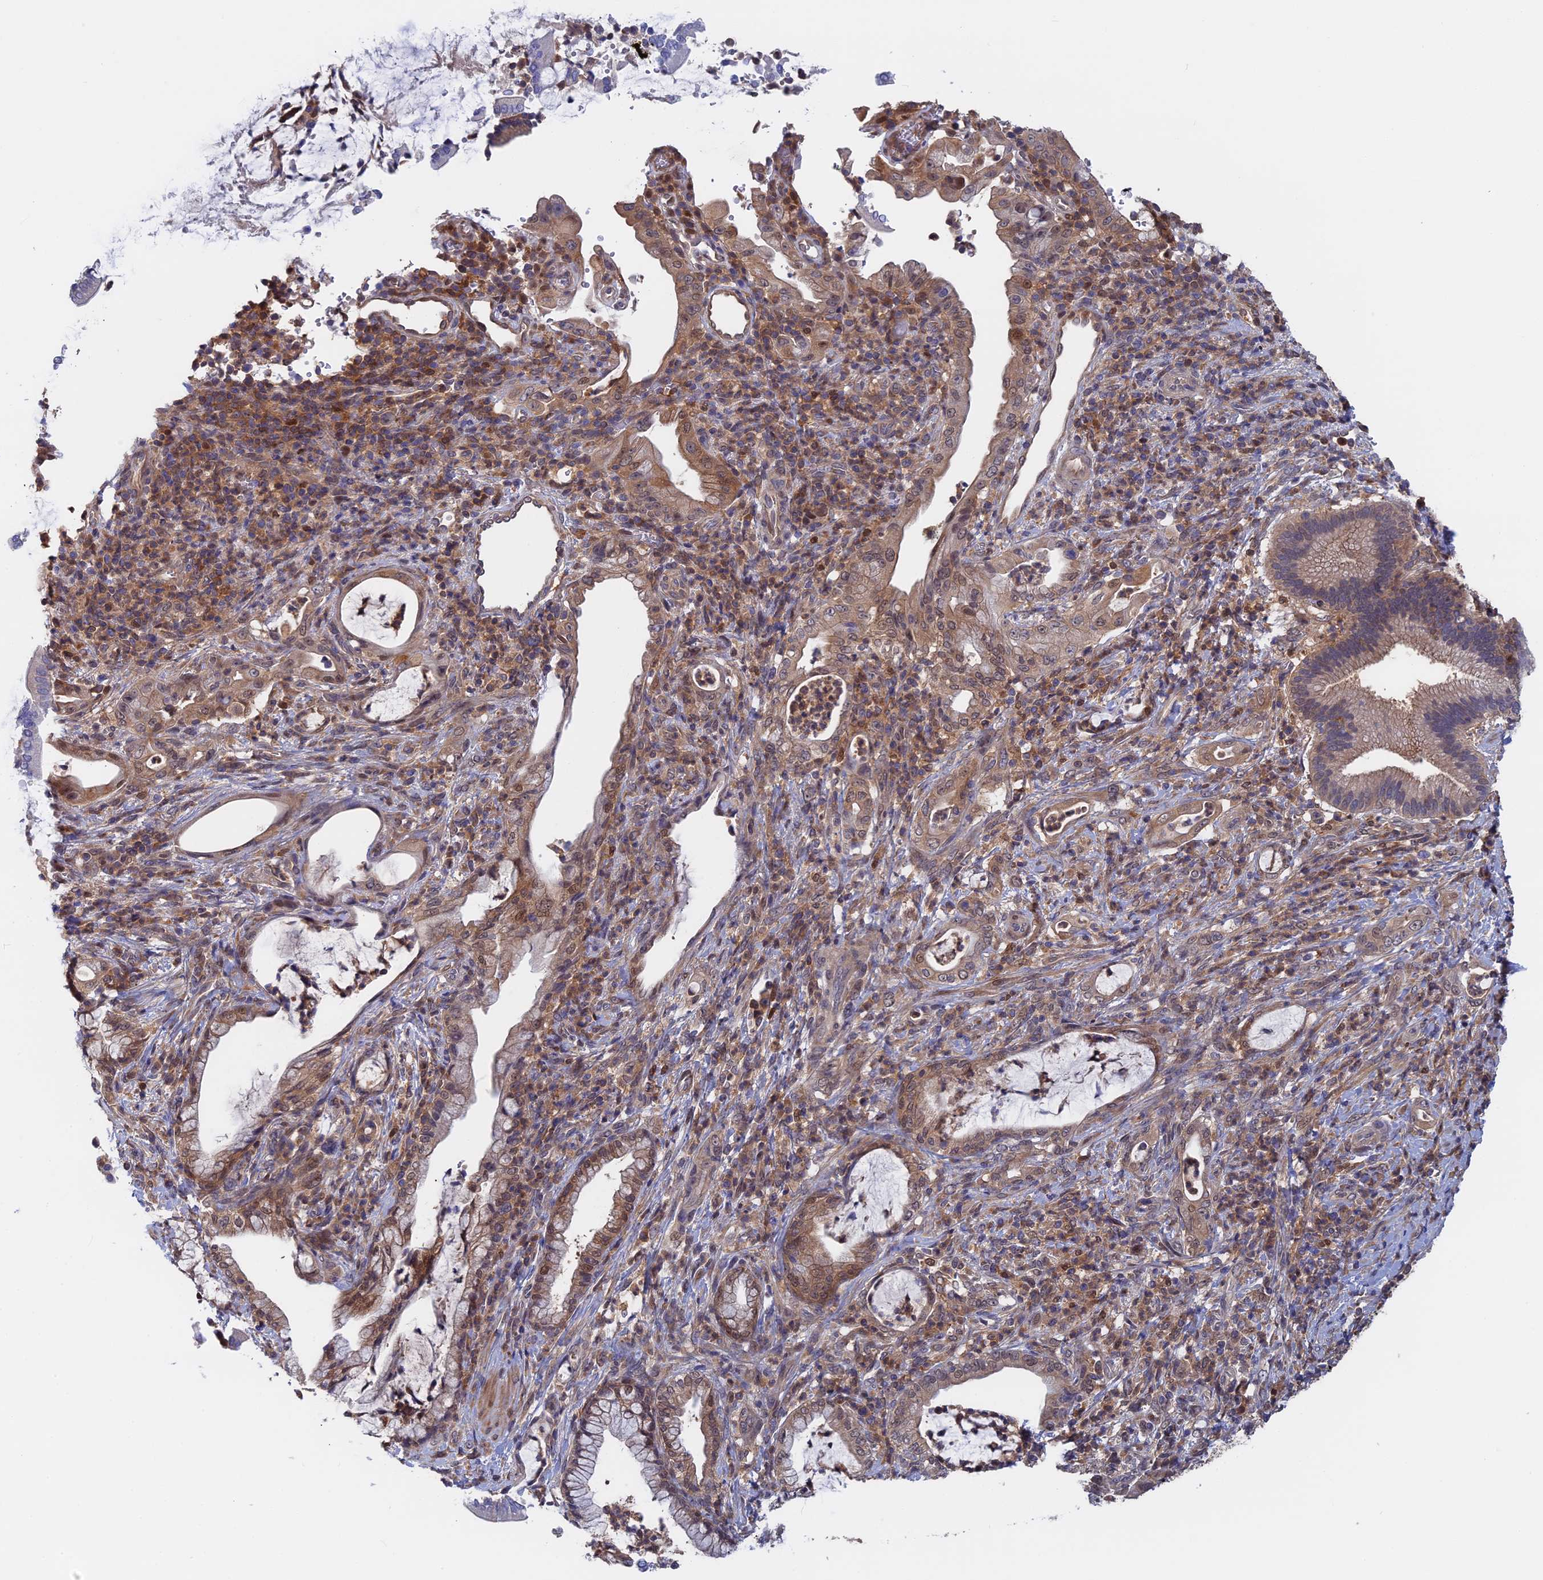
{"staining": {"intensity": "weak", "quantity": ">75%", "location": "cytoplasmic/membranous,nuclear"}, "tissue": "pancreatic cancer", "cell_type": "Tumor cells", "image_type": "cancer", "snomed": [{"axis": "morphology", "description": "Normal tissue, NOS"}, {"axis": "morphology", "description": "Adenocarcinoma, NOS"}, {"axis": "topography", "description": "Pancreas"}], "caption": "This image demonstrates pancreatic cancer (adenocarcinoma) stained with immunohistochemistry to label a protein in brown. The cytoplasmic/membranous and nuclear of tumor cells show weak positivity for the protein. Nuclei are counter-stained blue.", "gene": "BLVRA", "patient": {"sex": "female", "age": 55}}